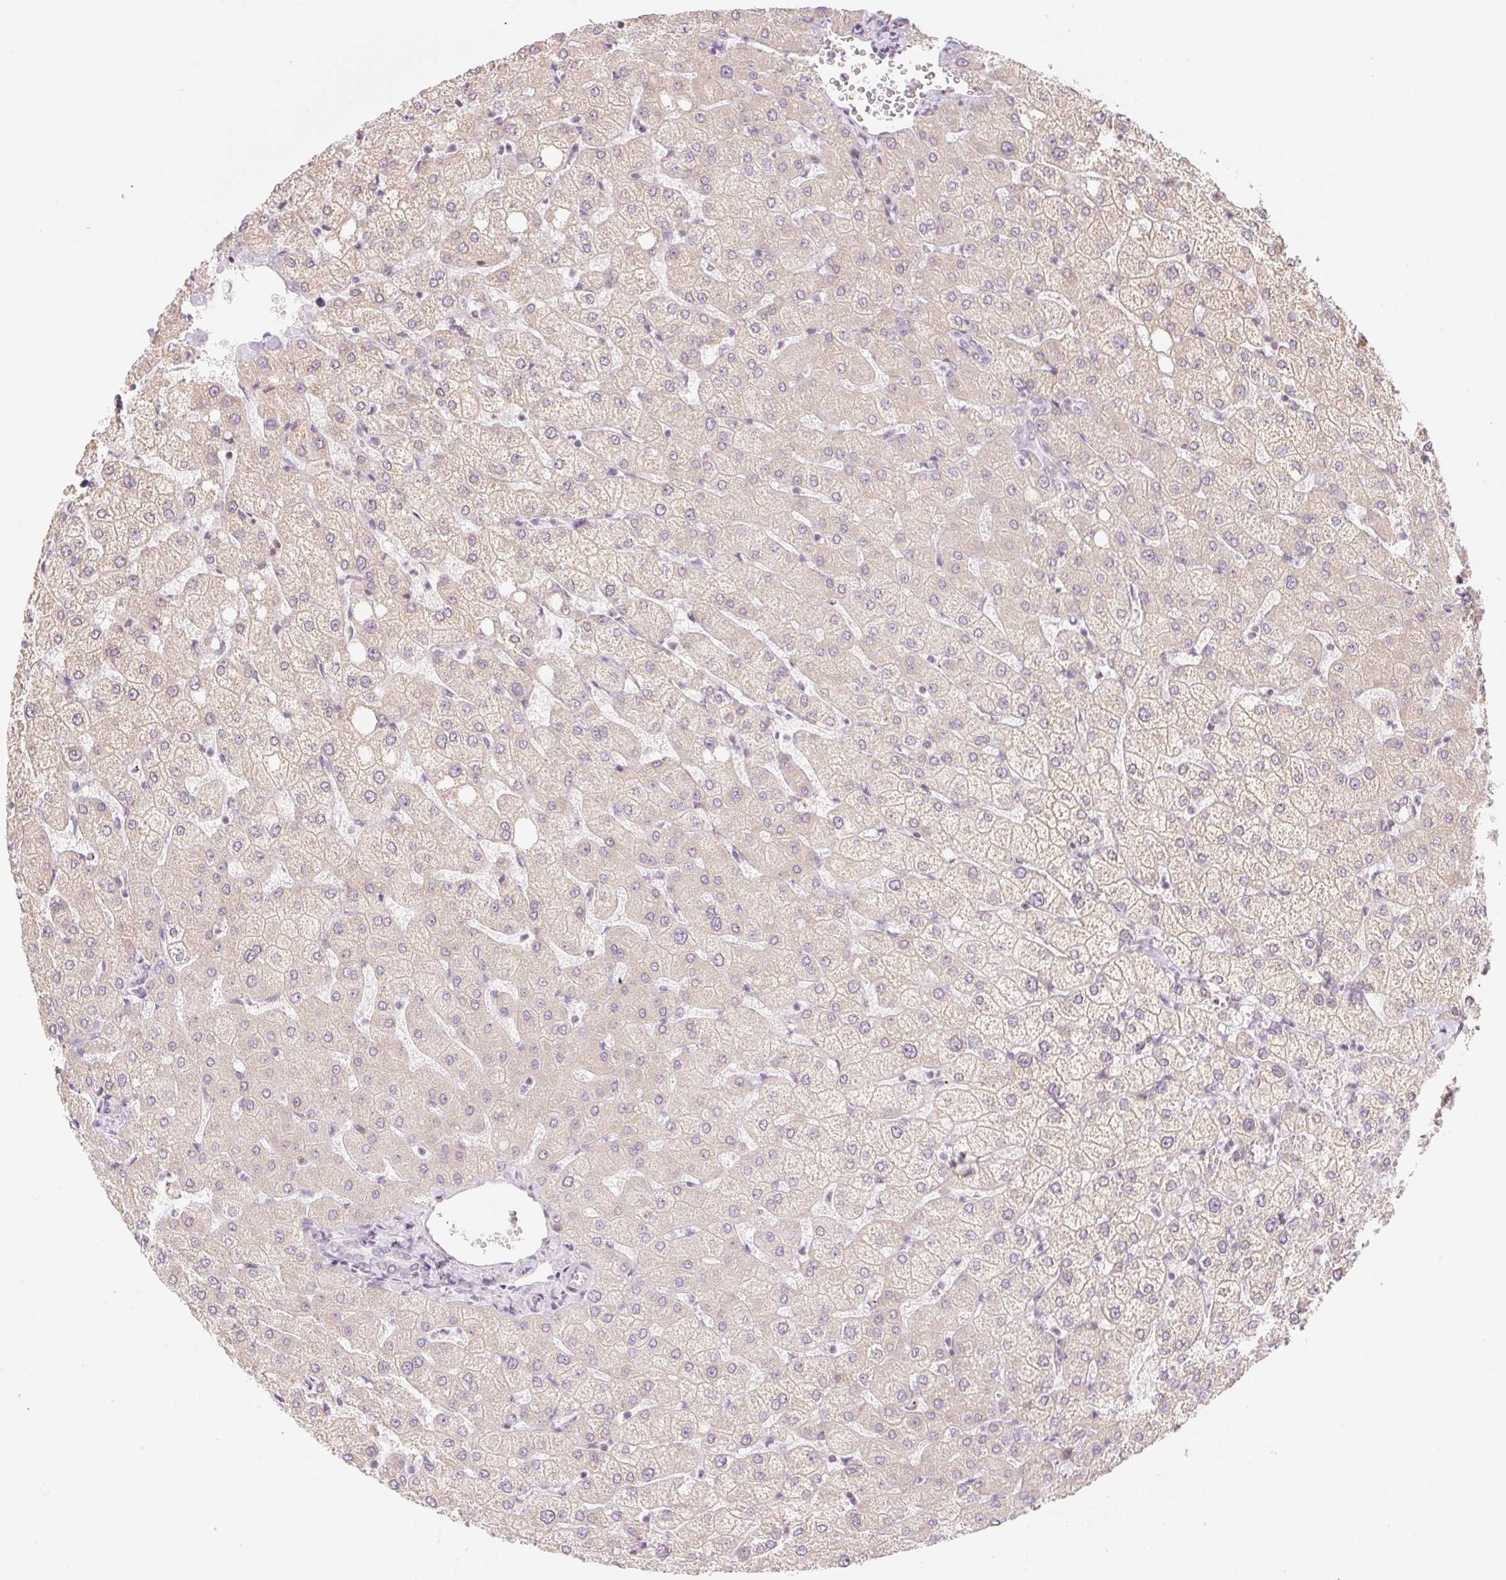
{"staining": {"intensity": "negative", "quantity": "none", "location": "none"}, "tissue": "liver", "cell_type": "Cholangiocytes", "image_type": "normal", "snomed": [{"axis": "morphology", "description": "Normal tissue, NOS"}, {"axis": "topography", "description": "Liver"}], "caption": "Histopathology image shows no protein expression in cholangiocytes of benign liver.", "gene": "CASKIN1", "patient": {"sex": "female", "age": 54}}